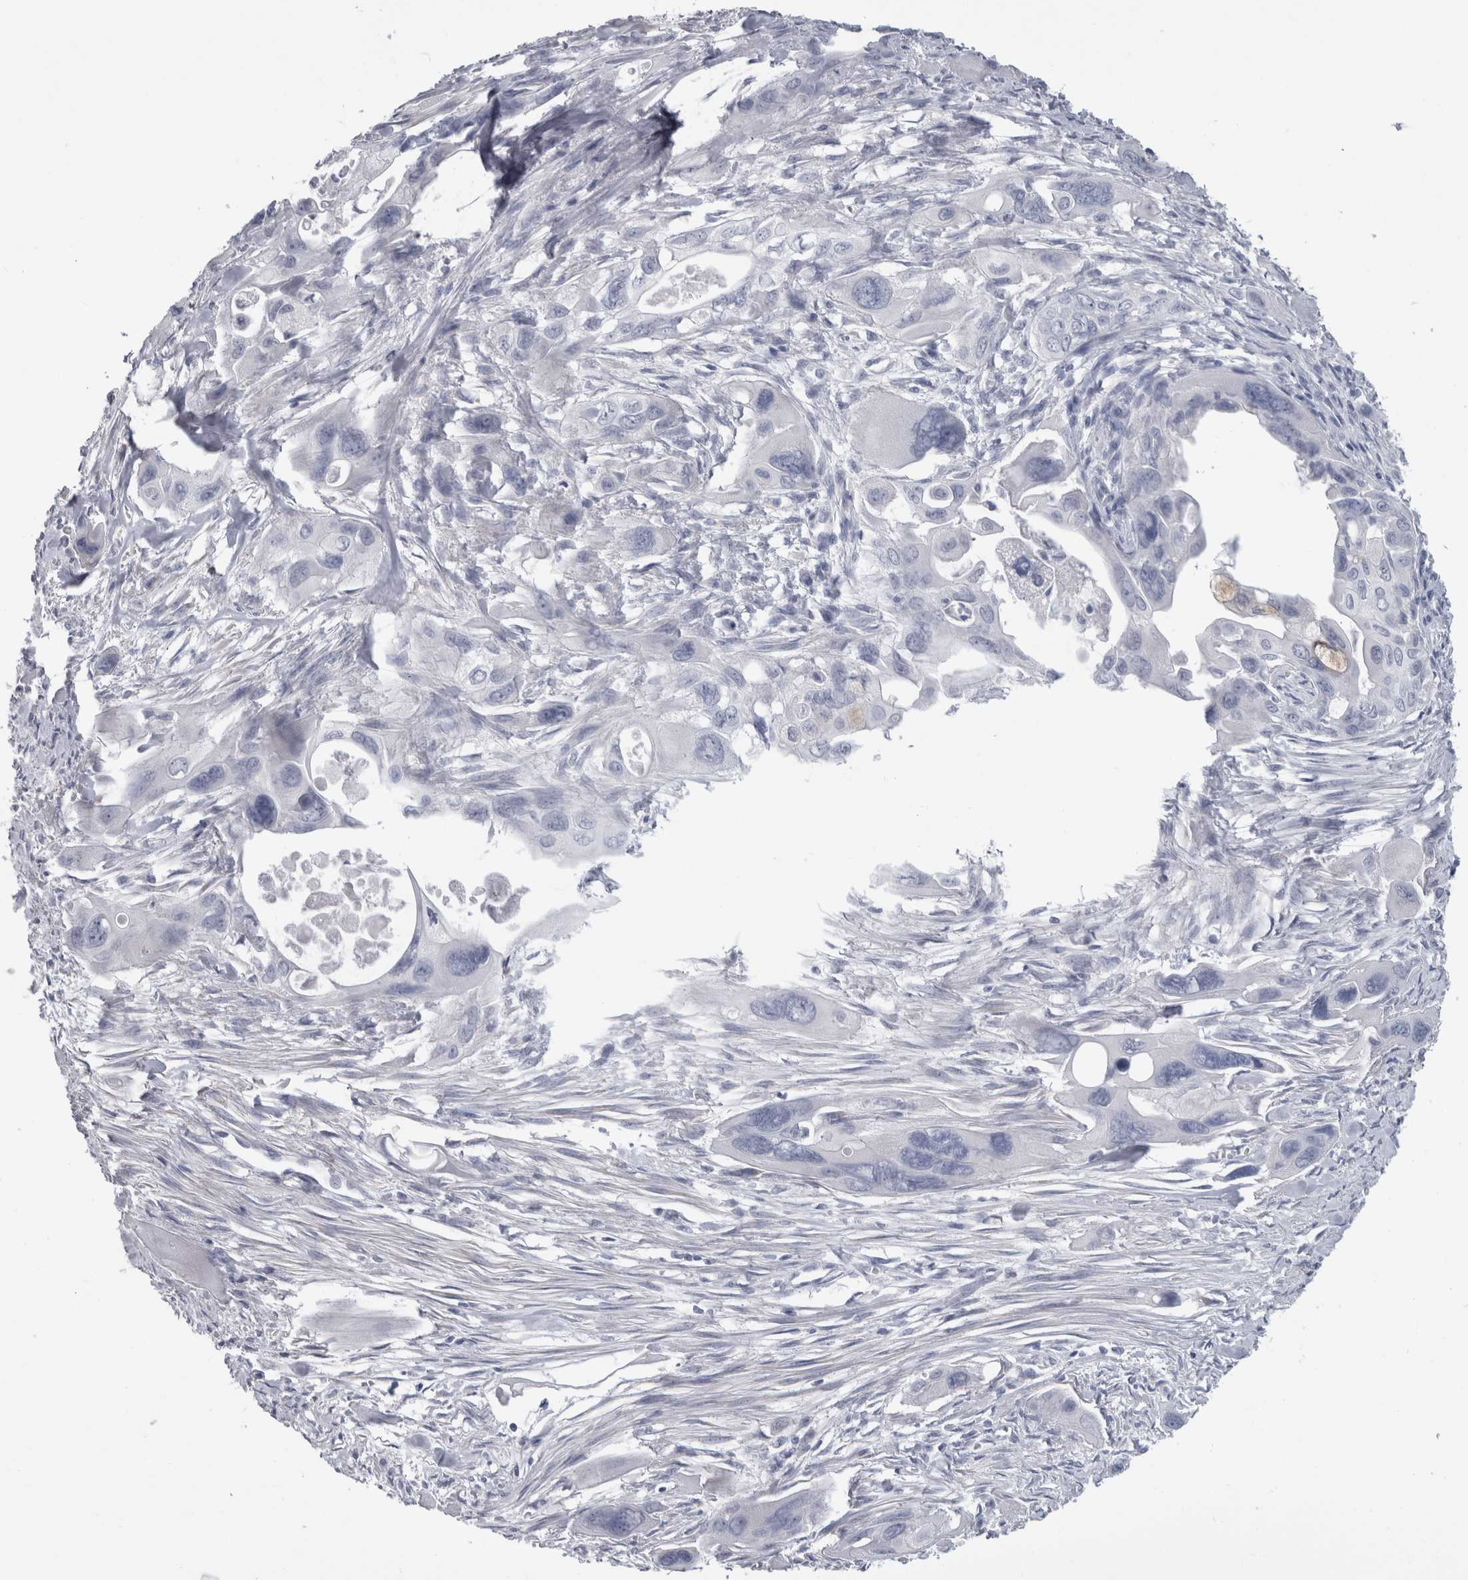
{"staining": {"intensity": "negative", "quantity": "none", "location": "none"}, "tissue": "pancreatic cancer", "cell_type": "Tumor cells", "image_type": "cancer", "snomed": [{"axis": "morphology", "description": "Adenocarcinoma, NOS"}, {"axis": "topography", "description": "Pancreas"}], "caption": "IHC micrograph of neoplastic tissue: human adenocarcinoma (pancreatic) stained with DAB demonstrates no significant protein positivity in tumor cells.", "gene": "MSMB", "patient": {"sex": "male", "age": 73}}